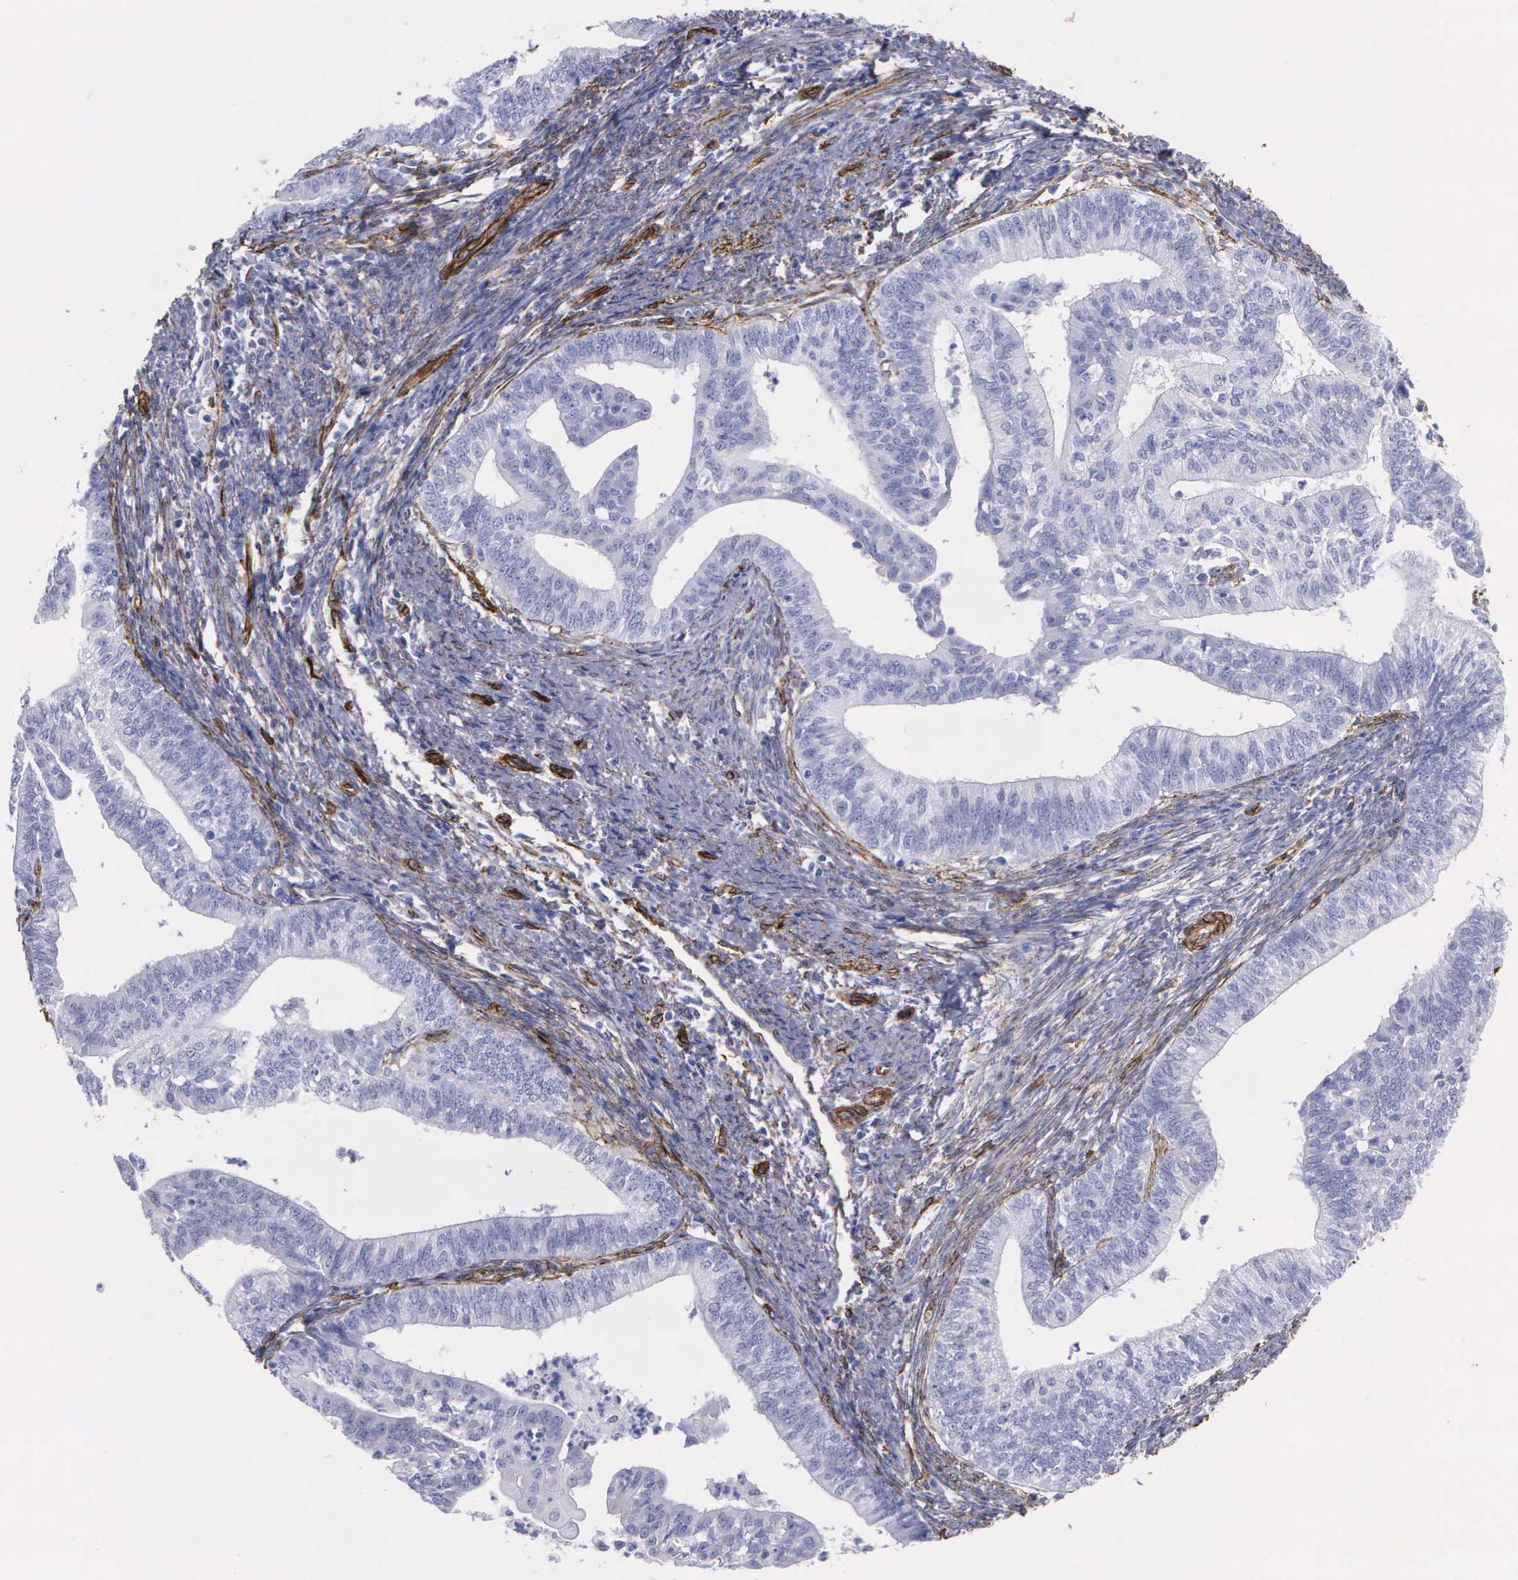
{"staining": {"intensity": "negative", "quantity": "none", "location": "none"}, "tissue": "endometrial cancer", "cell_type": "Tumor cells", "image_type": "cancer", "snomed": [{"axis": "morphology", "description": "Adenocarcinoma, NOS"}, {"axis": "topography", "description": "Endometrium"}], "caption": "The immunohistochemistry micrograph has no significant positivity in tumor cells of endometrial cancer (adenocarcinoma) tissue.", "gene": "MAGEB10", "patient": {"sex": "female", "age": 66}}